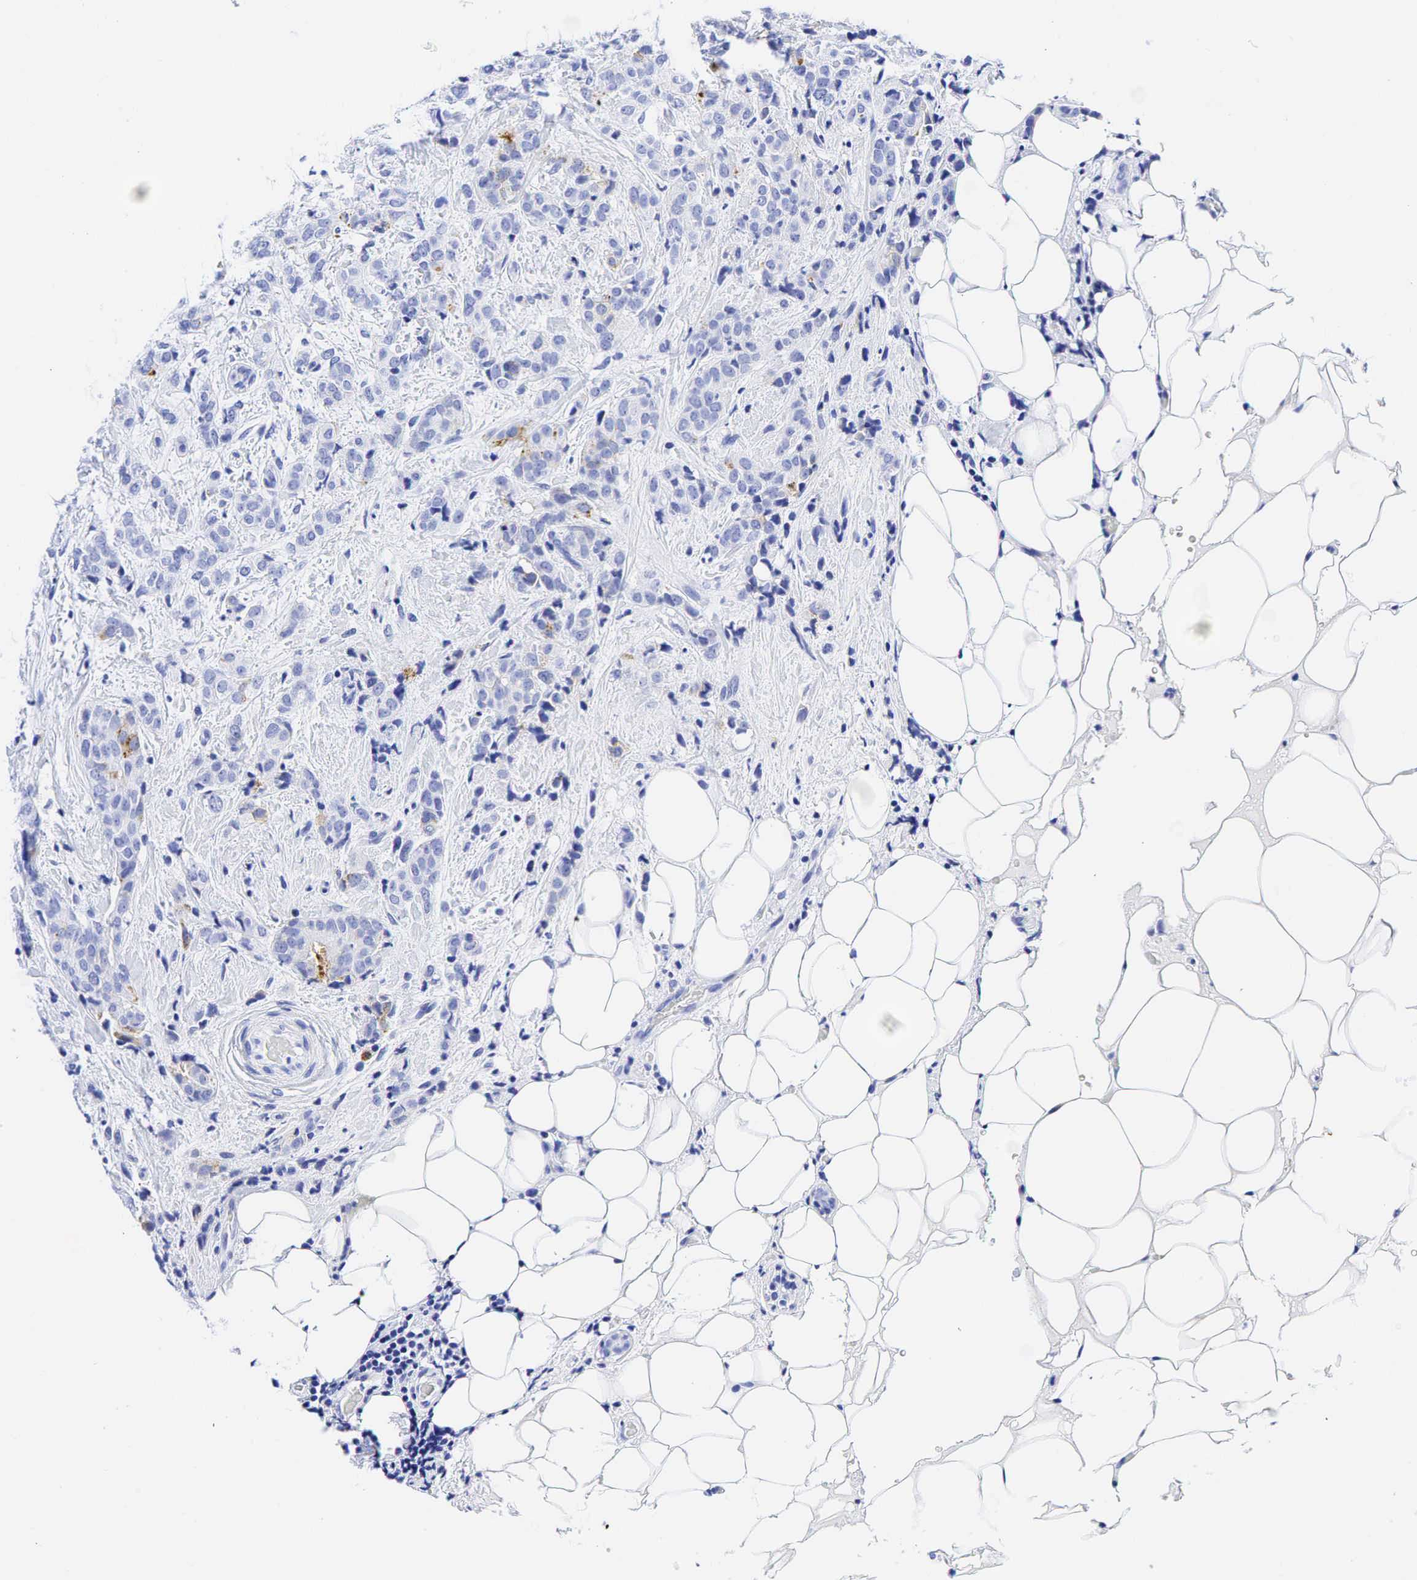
{"staining": {"intensity": "negative", "quantity": "none", "location": "none"}, "tissue": "breast cancer", "cell_type": "Tumor cells", "image_type": "cancer", "snomed": [{"axis": "morphology", "description": "Duct carcinoma"}, {"axis": "topography", "description": "Breast"}], "caption": "Immunohistochemical staining of human intraductal carcinoma (breast) displays no significant expression in tumor cells.", "gene": "CEACAM5", "patient": {"sex": "female", "age": 53}}